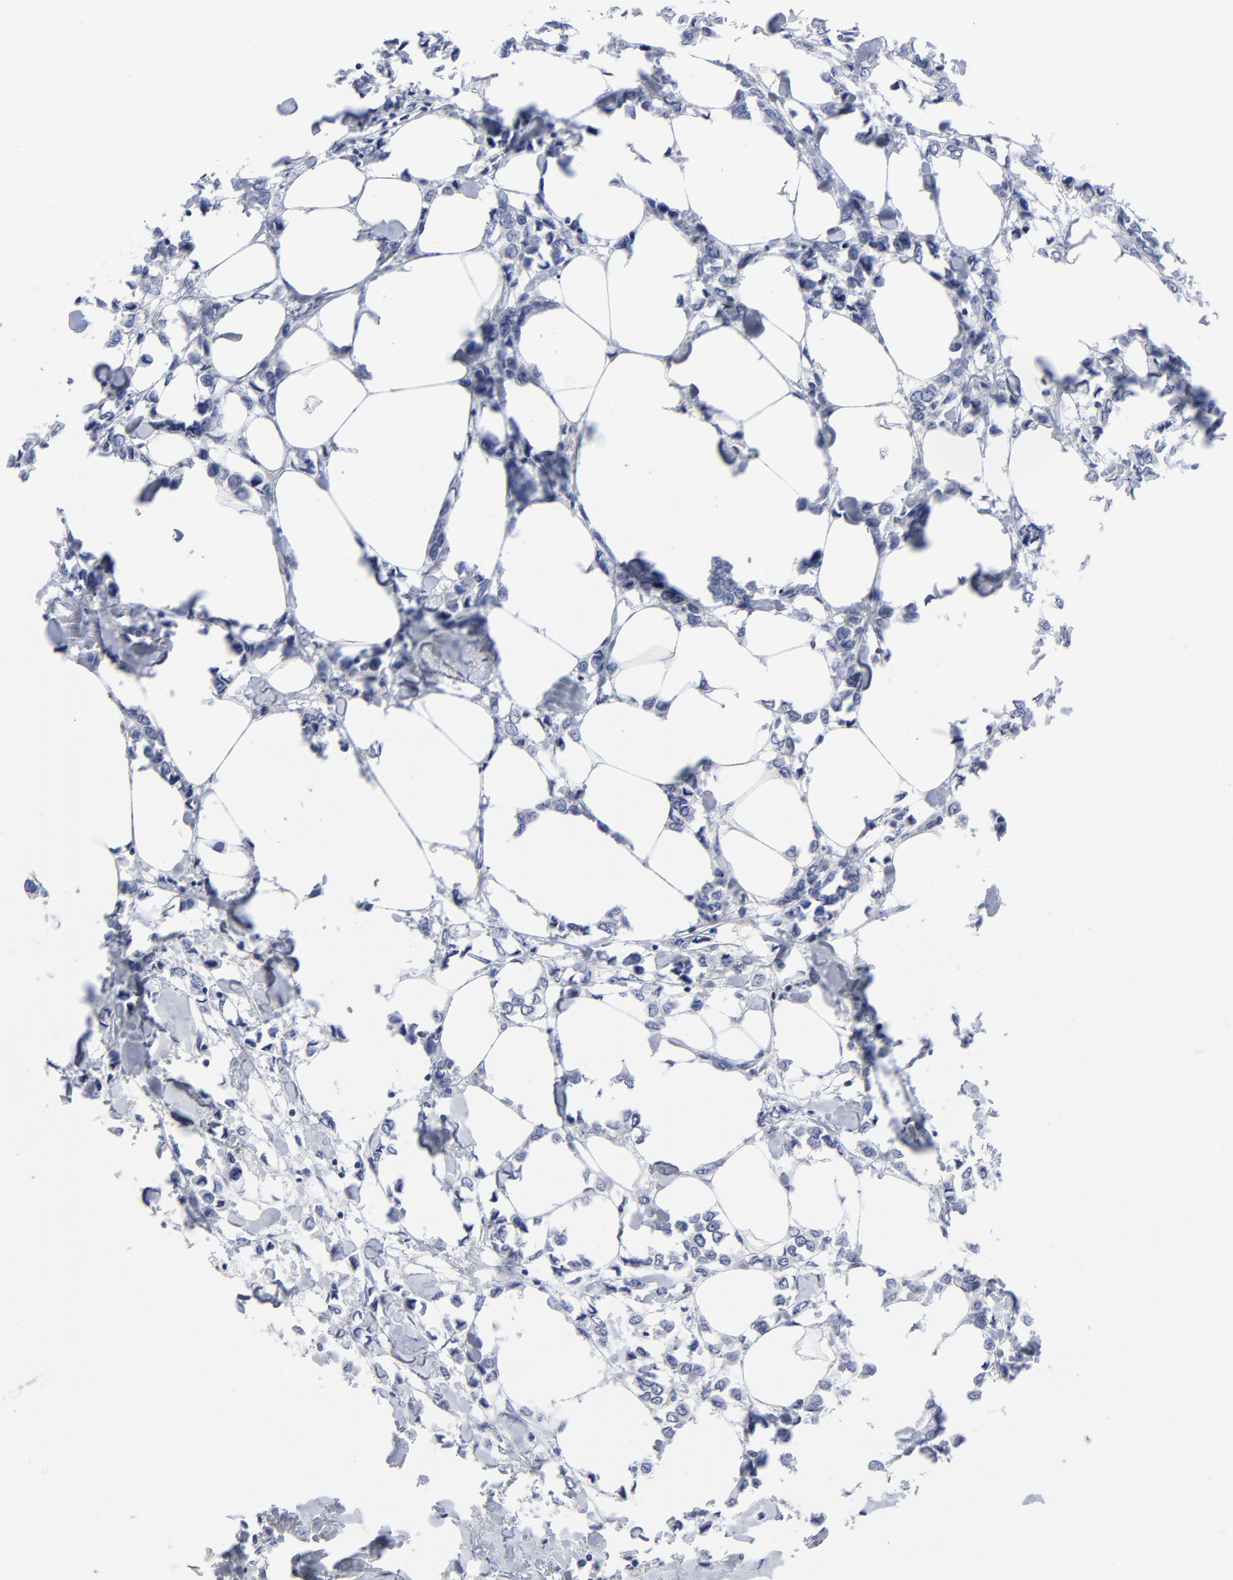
{"staining": {"intensity": "negative", "quantity": "none", "location": "none"}, "tissue": "breast cancer", "cell_type": "Tumor cells", "image_type": "cancer", "snomed": [{"axis": "morphology", "description": "Lobular carcinoma"}, {"axis": "topography", "description": "Breast"}], "caption": "A photomicrograph of lobular carcinoma (breast) stained for a protein demonstrates no brown staining in tumor cells. (DAB (3,3'-diaminobenzidine) immunohistochemistry (IHC) visualized using brightfield microscopy, high magnification).", "gene": "CLEC4G", "patient": {"sex": "female", "age": 51}}